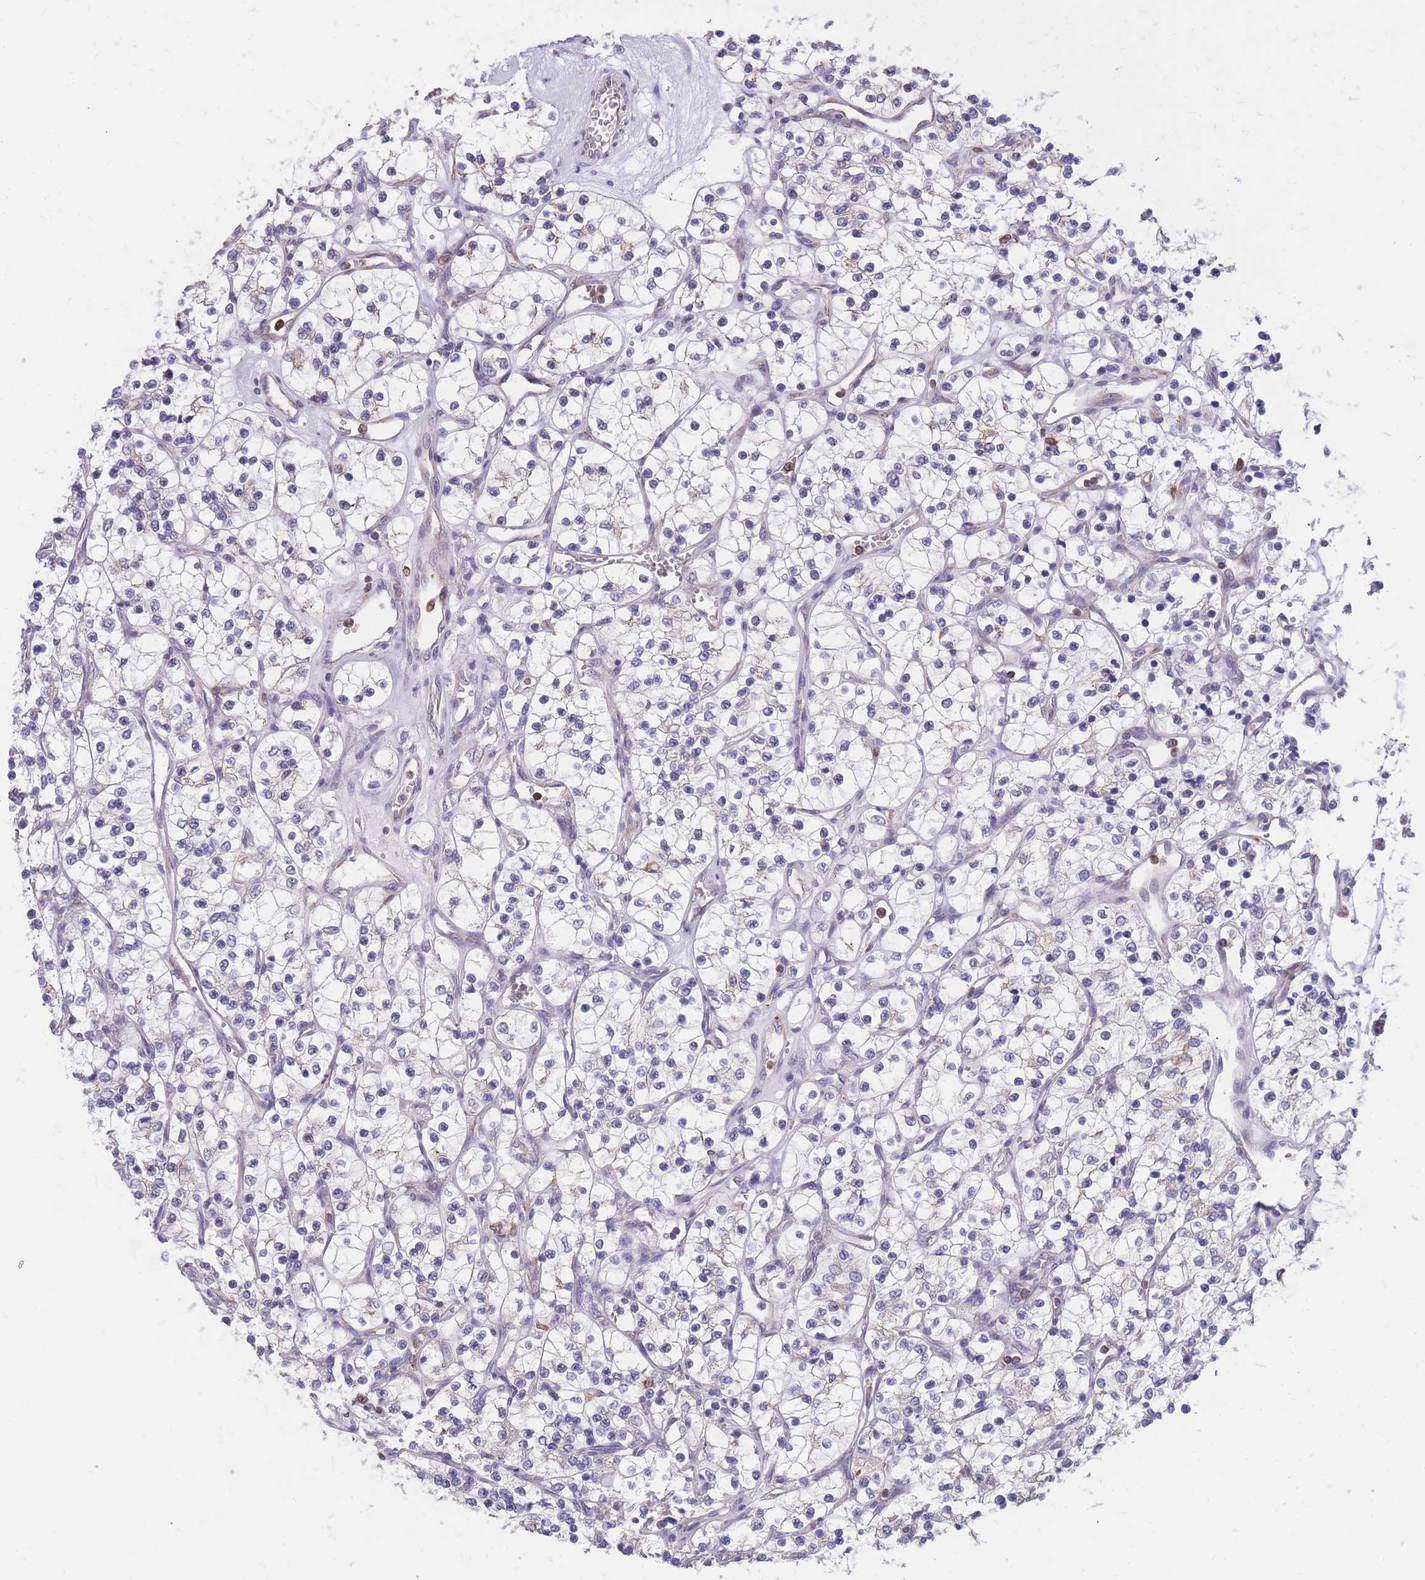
{"staining": {"intensity": "negative", "quantity": "none", "location": "none"}, "tissue": "renal cancer", "cell_type": "Tumor cells", "image_type": "cancer", "snomed": [{"axis": "morphology", "description": "Adenocarcinoma, NOS"}, {"axis": "topography", "description": "Kidney"}], "caption": "This image is of renal cancer (adenocarcinoma) stained with immunohistochemistry to label a protein in brown with the nuclei are counter-stained blue. There is no staining in tumor cells.", "gene": "ZNF662", "patient": {"sex": "female", "age": 69}}